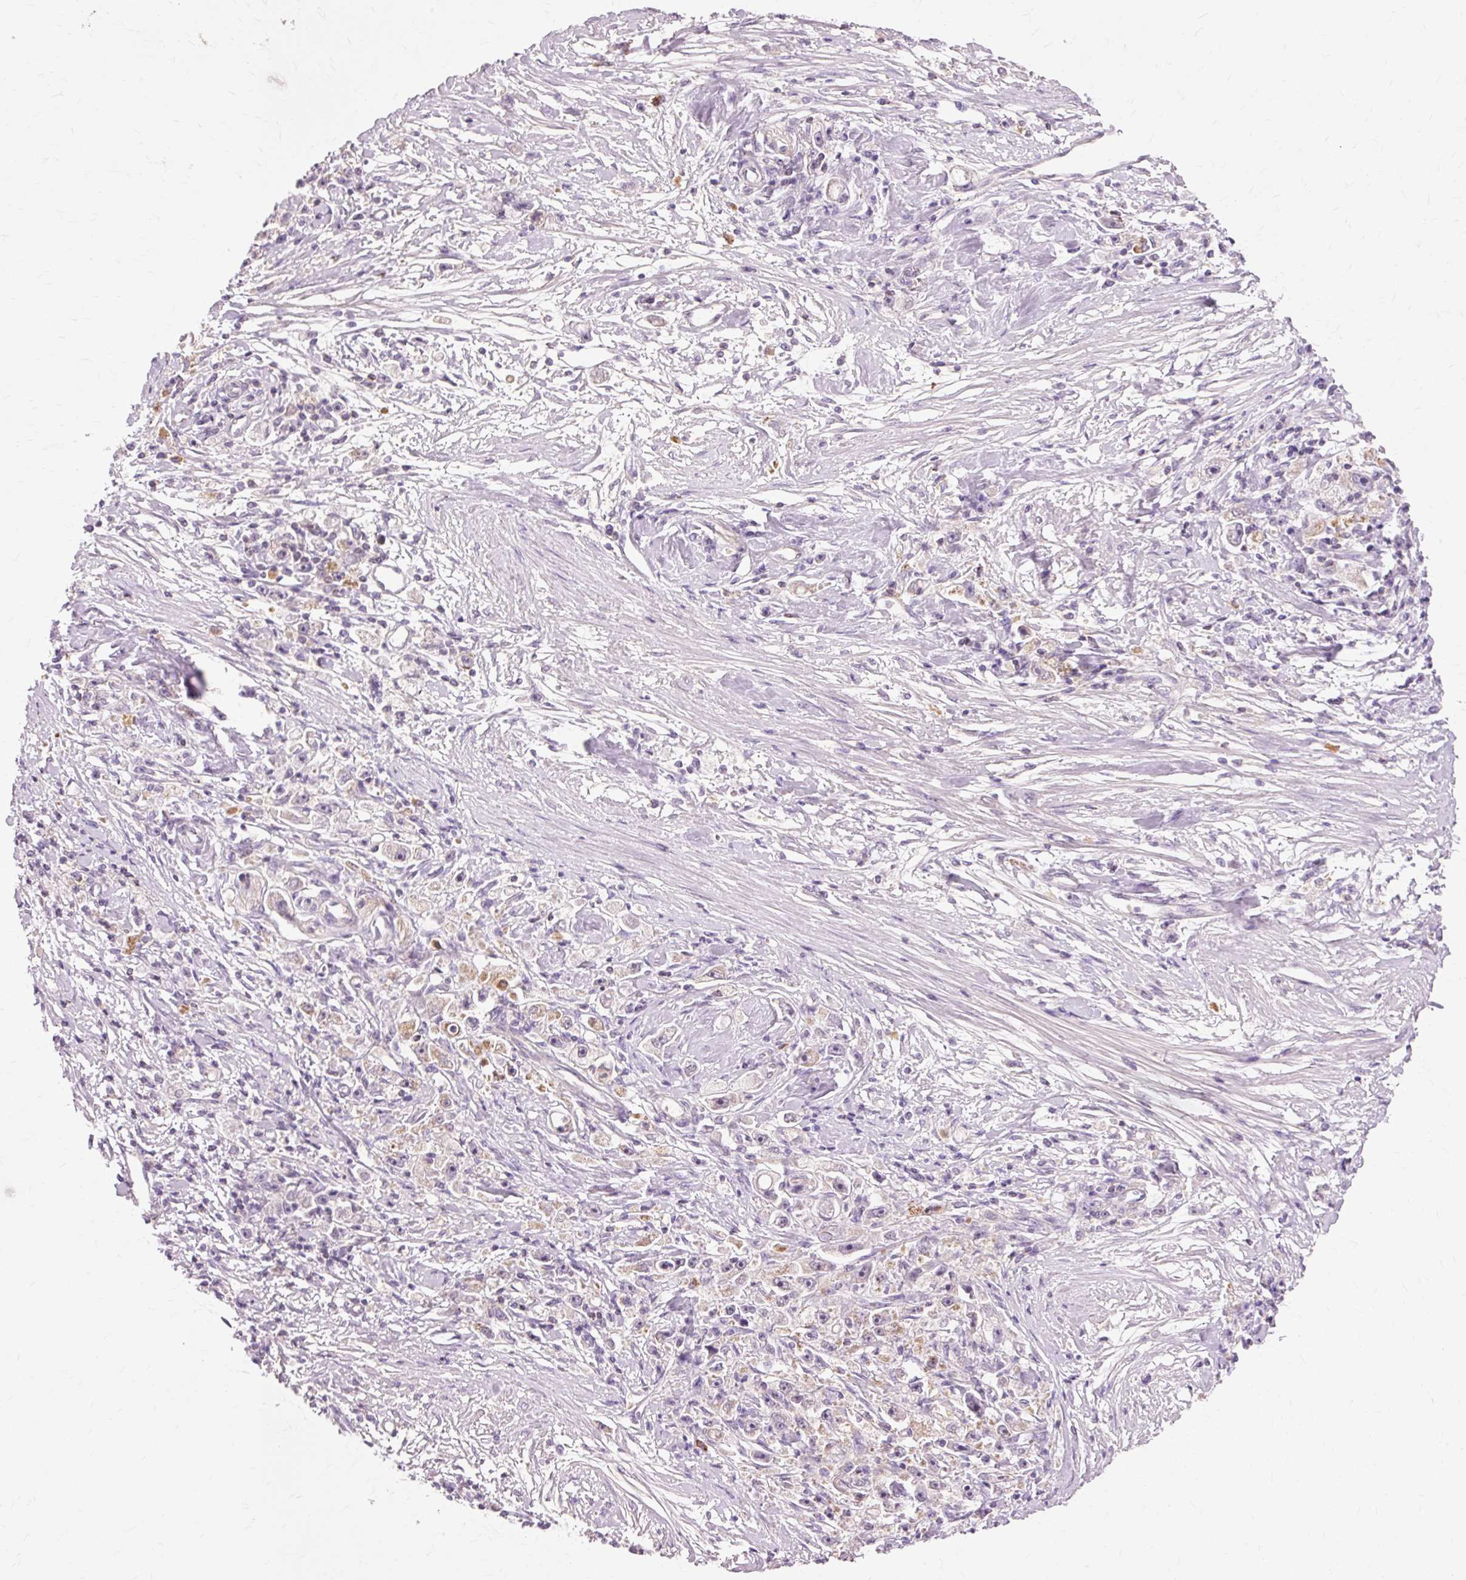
{"staining": {"intensity": "negative", "quantity": "none", "location": "none"}, "tissue": "stomach cancer", "cell_type": "Tumor cells", "image_type": "cancer", "snomed": [{"axis": "morphology", "description": "Adenocarcinoma, NOS"}, {"axis": "topography", "description": "Stomach"}], "caption": "This is an immunohistochemistry micrograph of adenocarcinoma (stomach). There is no staining in tumor cells.", "gene": "VN1R2", "patient": {"sex": "female", "age": 59}}